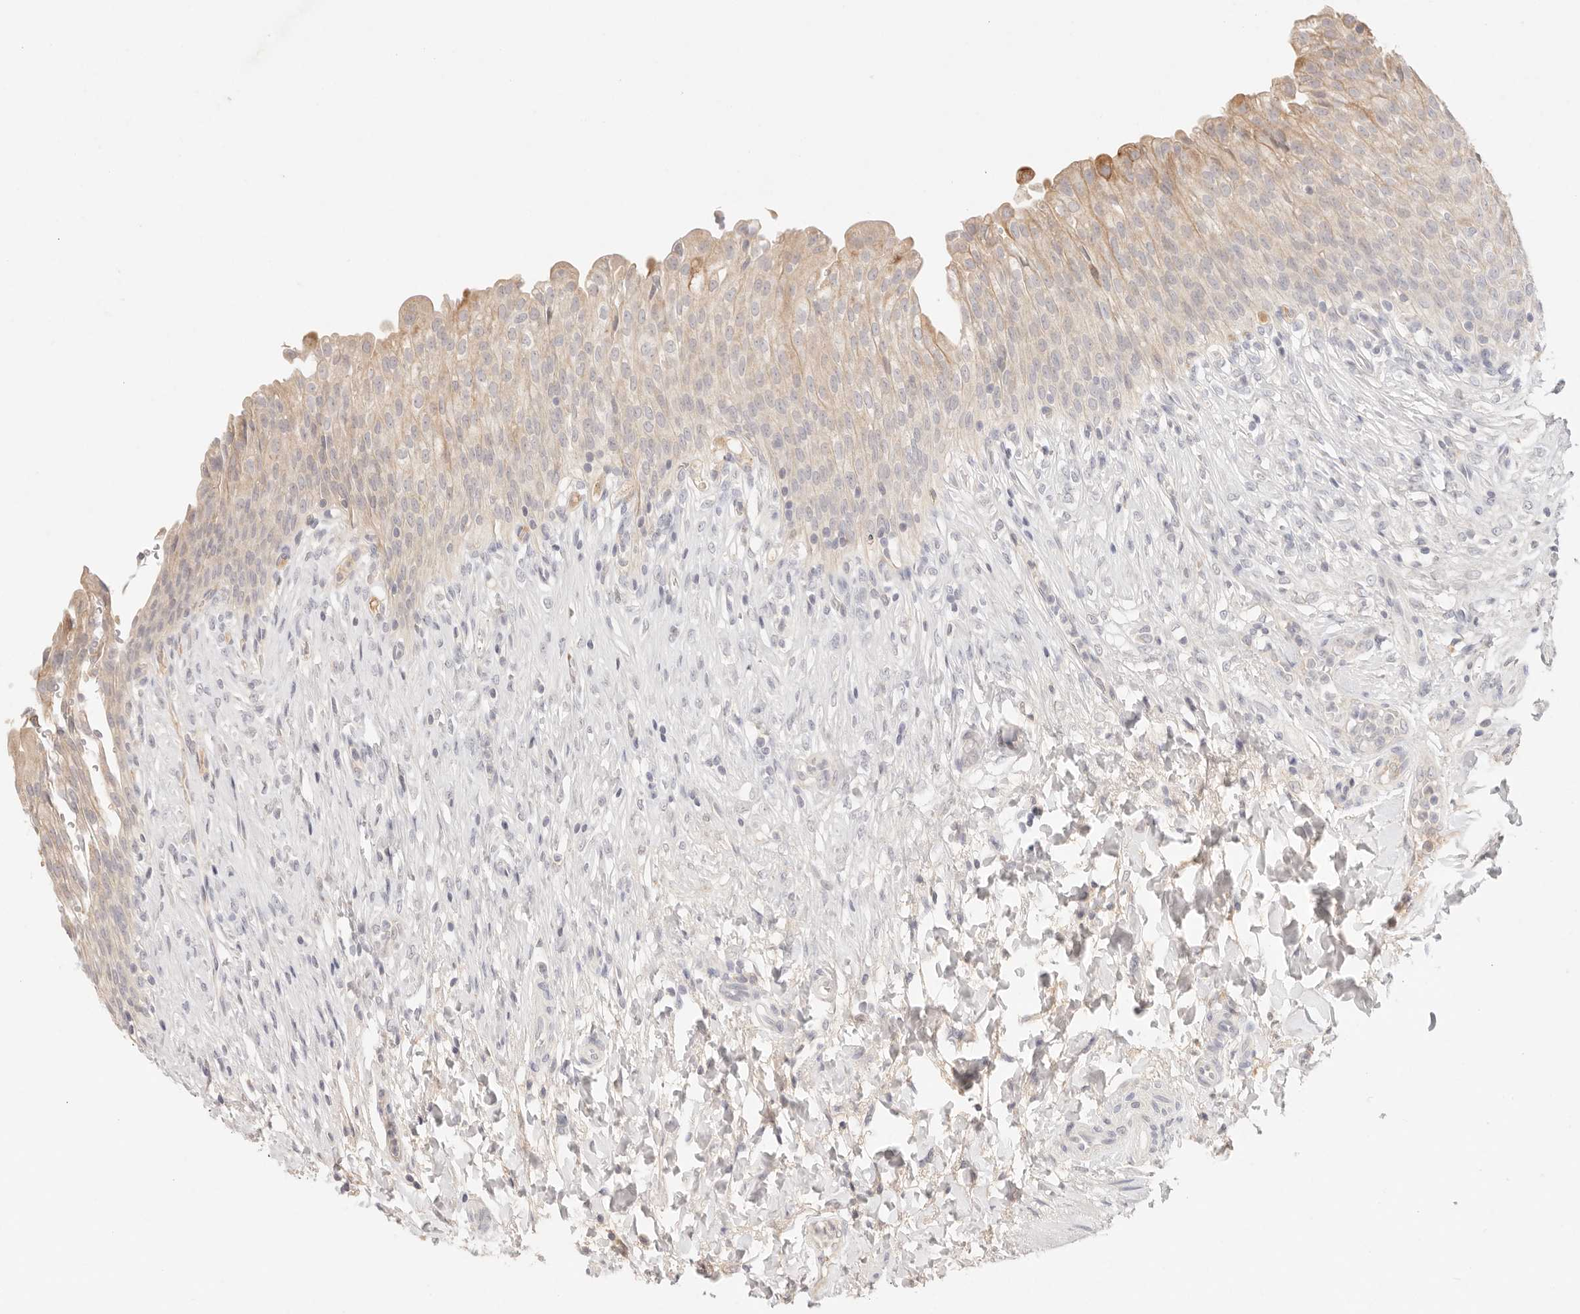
{"staining": {"intensity": "weak", "quantity": "<25%", "location": "cytoplasmic/membranous"}, "tissue": "urinary bladder", "cell_type": "Urothelial cells", "image_type": "normal", "snomed": [{"axis": "morphology", "description": "Urothelial carcinoma, High grade"}, {"axis": "topography", "description": "Urinary bladder"}], "caption": "The IHC image has no significant expression in urothelial cells of urinary bladder. The staining was performed using DAB to visualize the protein expression in brown, while the nuclei were stained in blue with hematoxylin (Magnification: 20x).", "gene": "SPHK1", "patient": {"sex": "male", "age": 46}}